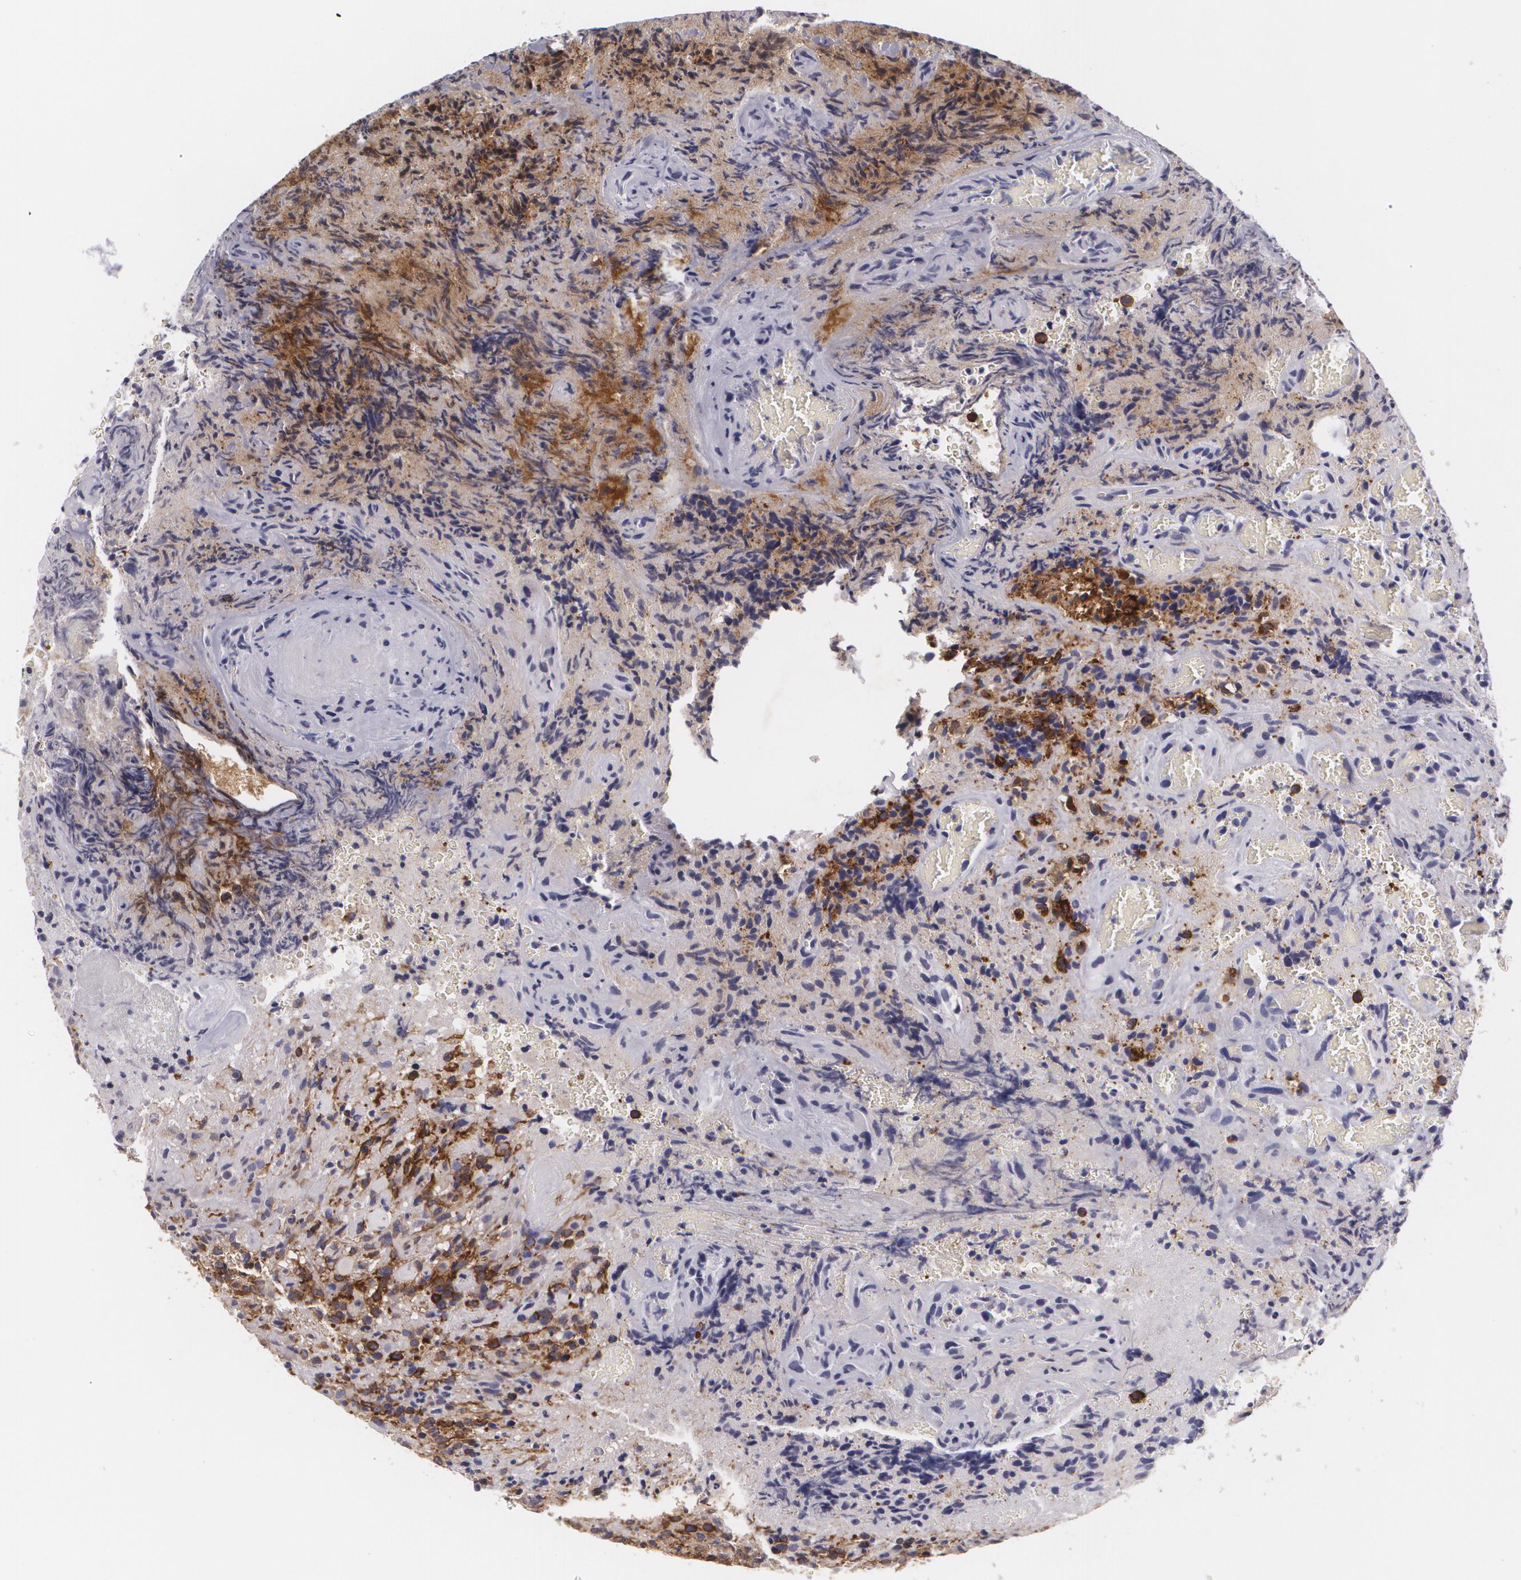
{"staining": {"intensity": "moderate", "quantity": ">75%", "location": "cytoplasmic/membranous"}, "tissue": "glioma", "cell_type": "Tumor cells", "image_type": "cancer", "snomed": [{"axis": "morphology", "description": "Glioma, malignant, High grade"}, {"axis": "topography", "description": "Brain"}], "caption": "IHC (DAB) staining of glioma exhibits moderate cytoplasmic/membranous protein expression in about >75% of tumor cells. Nuclei are stained in blue.", "gene": "MAP2", "patient": {"sex": "male", "age": 36}}